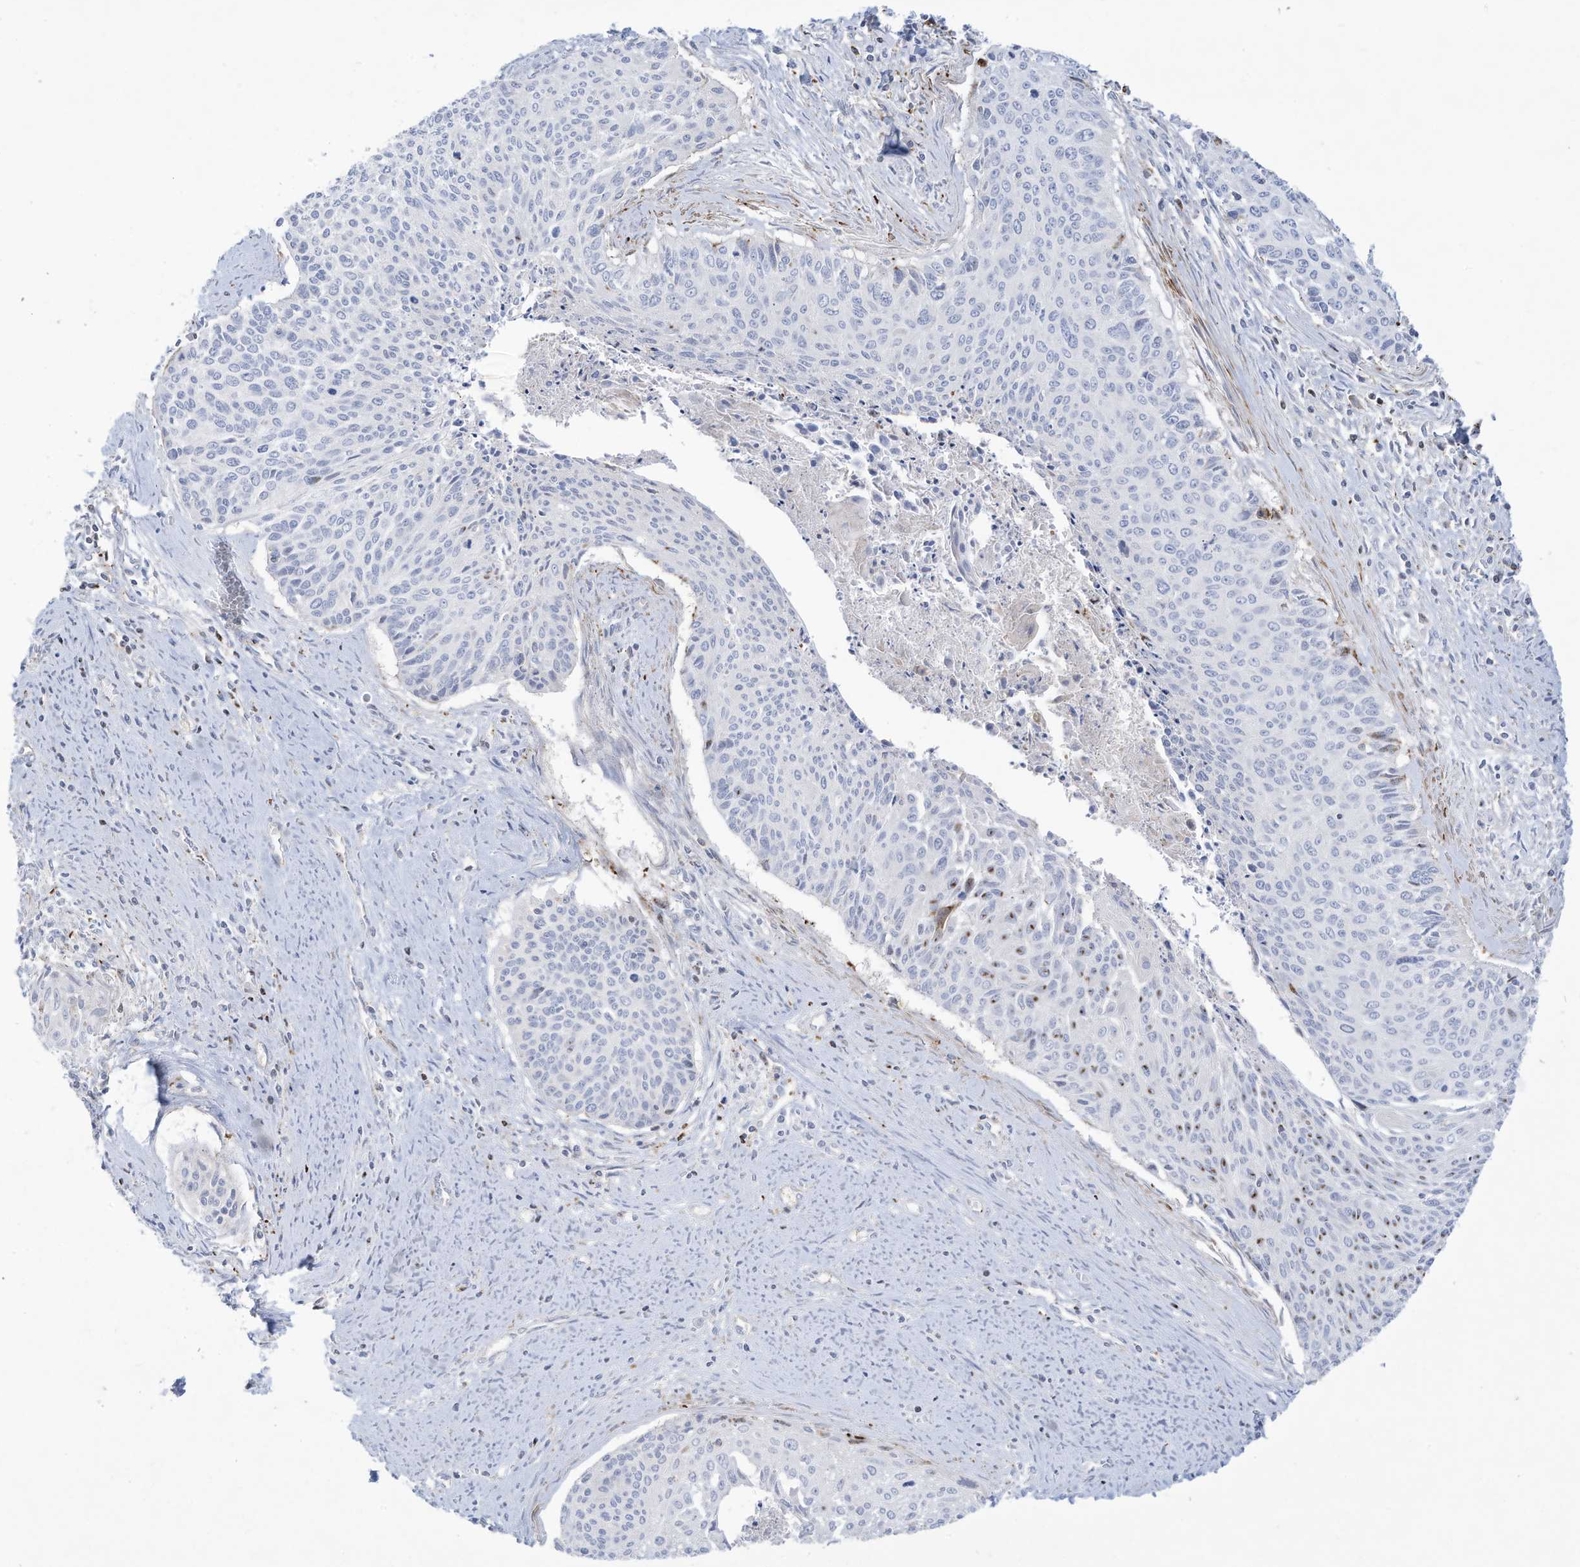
{"staining": {"intensity": "negative", "quantity": "none", "location": "none"}, "tissue": "cervical cancer", "cell_type": "Tumor cells", "image_type": "cancer", "snomed": [{"axis": "morphology", "description": "Squamous cell carcinoma, NOS"}, {"axis": "topography", "description": "Cervix"}], "caption": "High power microscopy histopathology image of an immunohistochemistry (IHC) micrograph of cervical cancer, revealing no significant staining in tumor cells. Nuclei are stained in blue.", "gene": "THNSL2", "patient": {"sex": "female", "age": 55}}